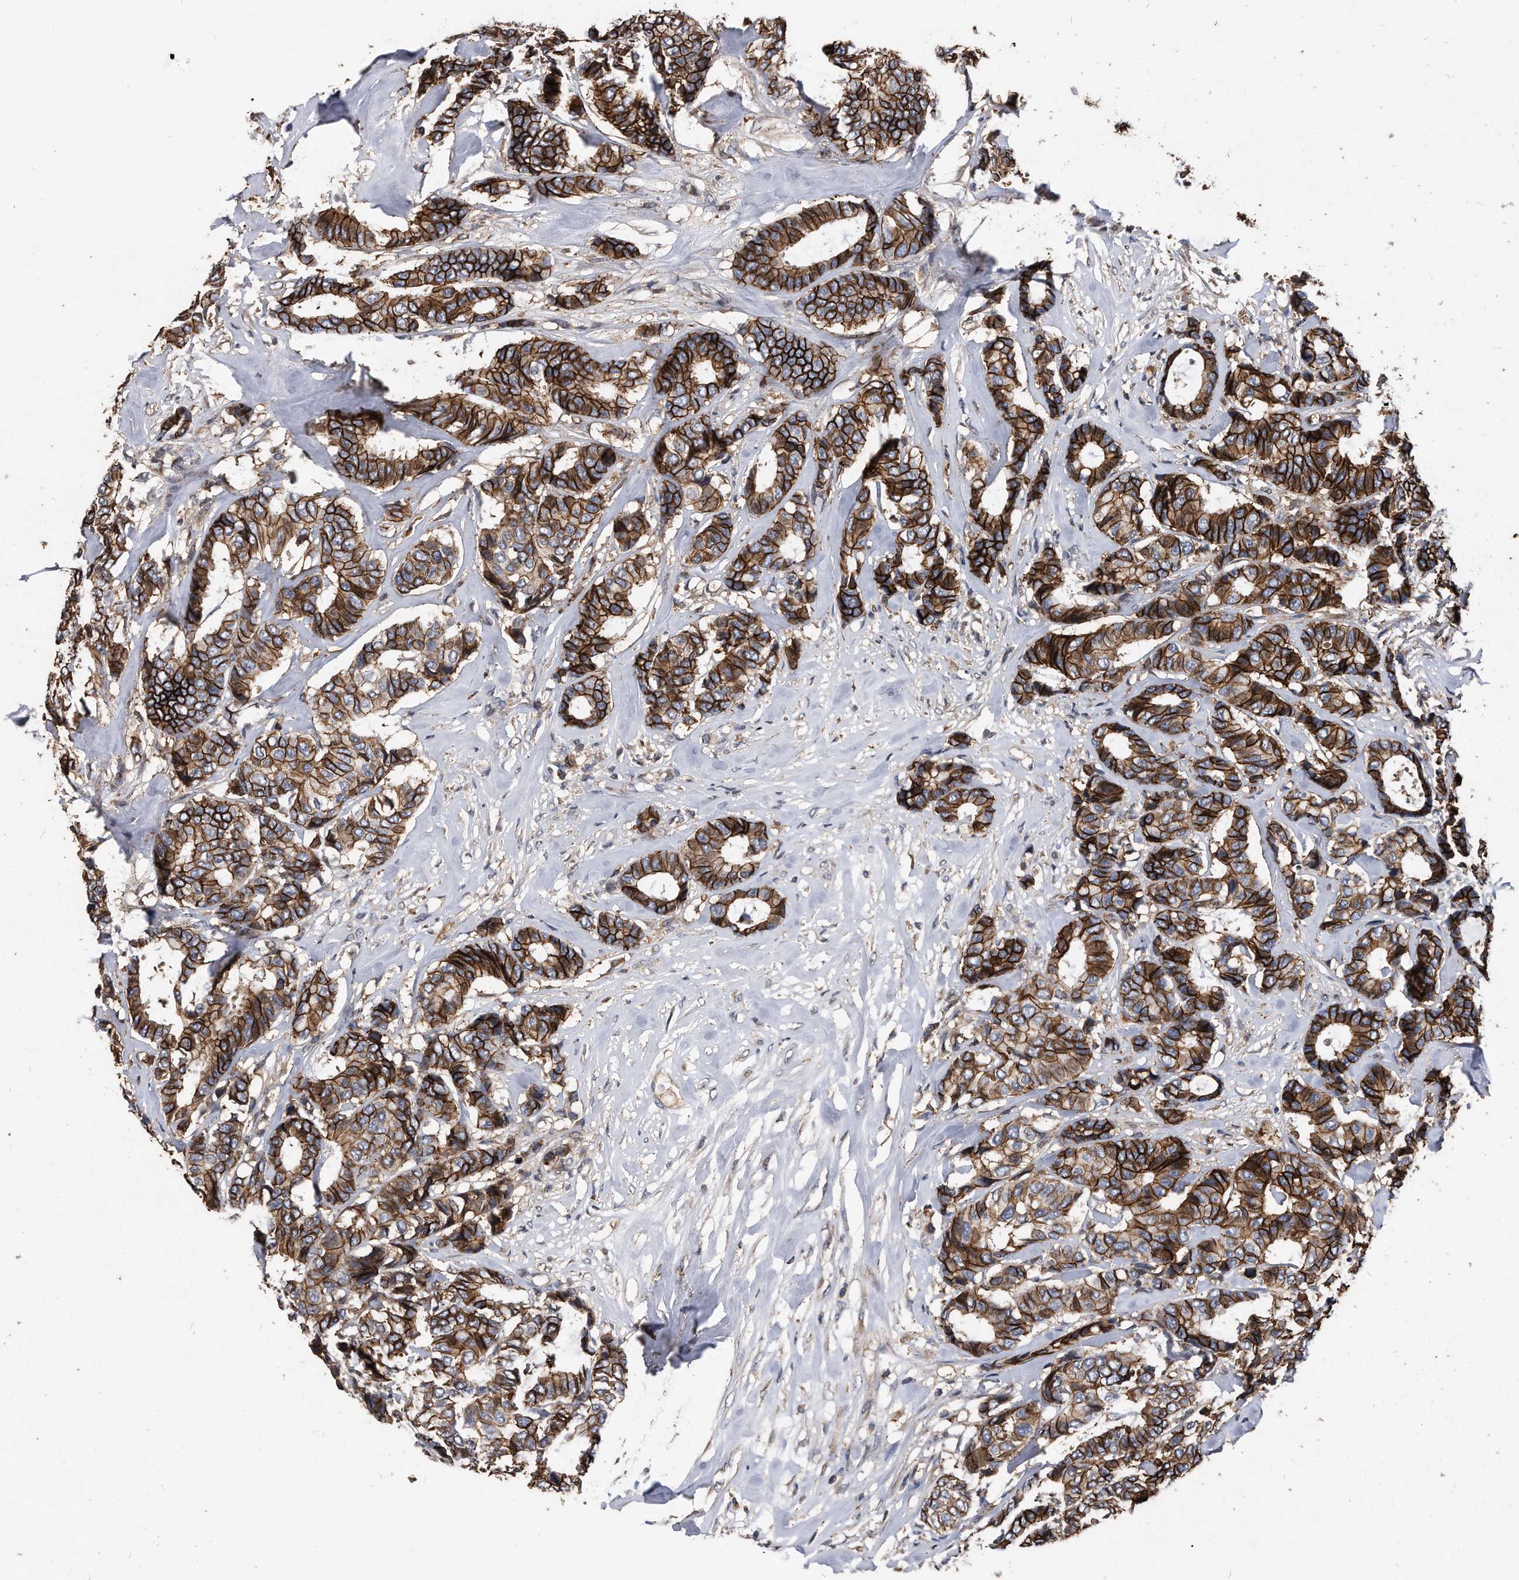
{"staining": {"intensity": "strong", "quantity": ">75%", "location": "cytoplasmic/membranous"}, "tissue": "breast cancer", "cell_type": "Tumor cells", "image_type": "cancer", "snomed": [{"axis": "morphology", "description": "Duct carcinoma"}, {"axis": "topography", "description": "Breast"}], "caption": "Human breast cancer (infiltrating ductal carcinoma) stained for a protein (brown) displays strong cytoplasmic/membranous positive positivity in about >75% of tumor cells.", "gene": "IL20RA", "patient": {"sex": "female", "age": 87}}